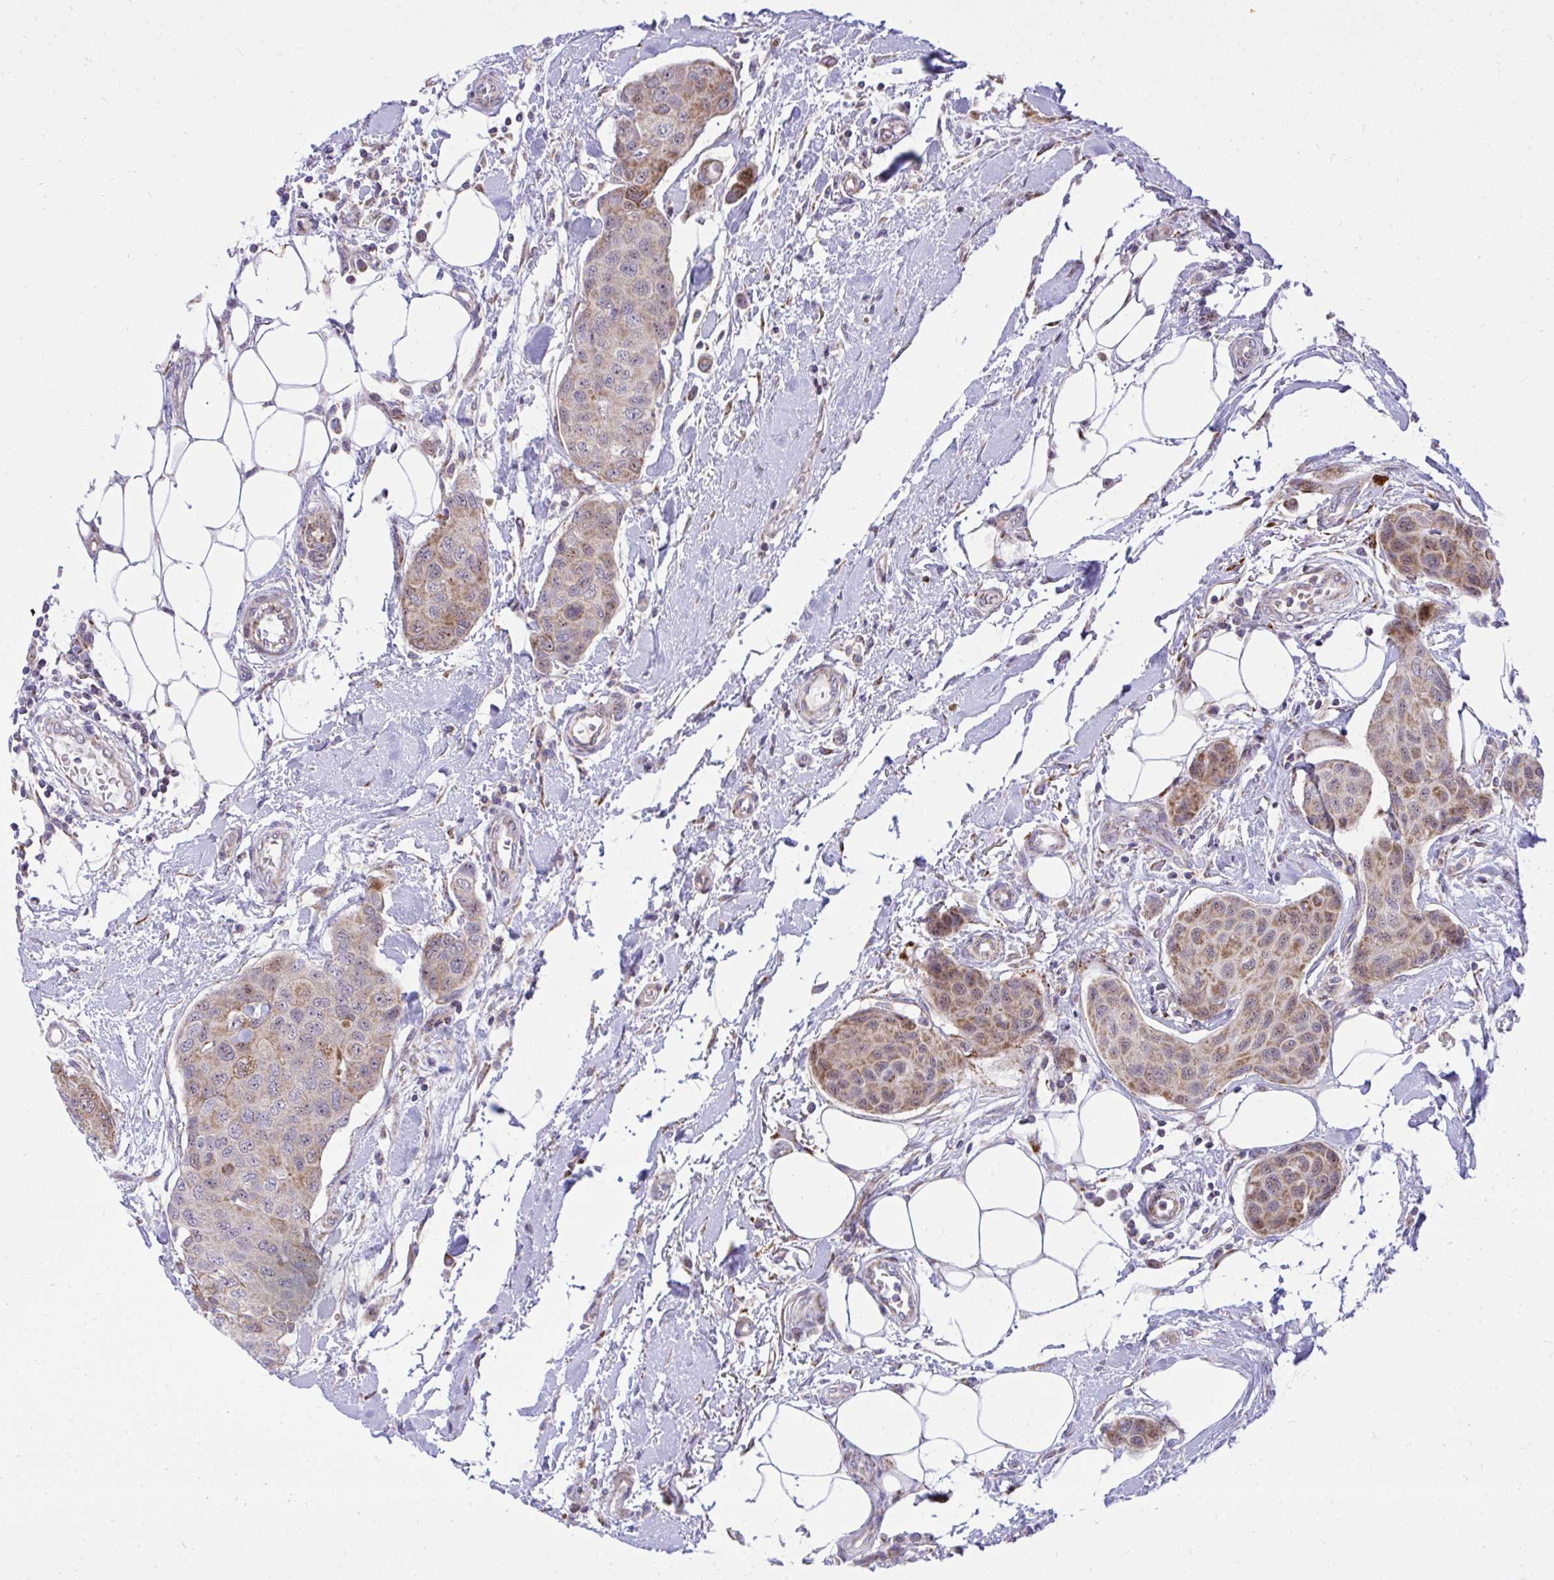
{"staining": {"intensity": "moderate", "quantity": "25%-75%", "location": "cytoplasmic/membranous,nuclear"}, "tissue": "breast cancer", "cell_type": "Tumor cells", "image_type": "cancer", "snomed": [{"axis": "morphology", "description": "Duct carcinoma"}, {"axis": "topography", "description": "Breast"}, {"axis": "topography", "description": "Lymph node"}], "caption": "A high-resolution histopathology image shows immunohistochemistry (IHC) staining of breast cancer, which displays moderate cytoplasmic/membranous and nuclear staining in about 25%-75% of tumor cells.", "gene": "GPRIN3", "patient": {"sex": "female", "age": 80}}